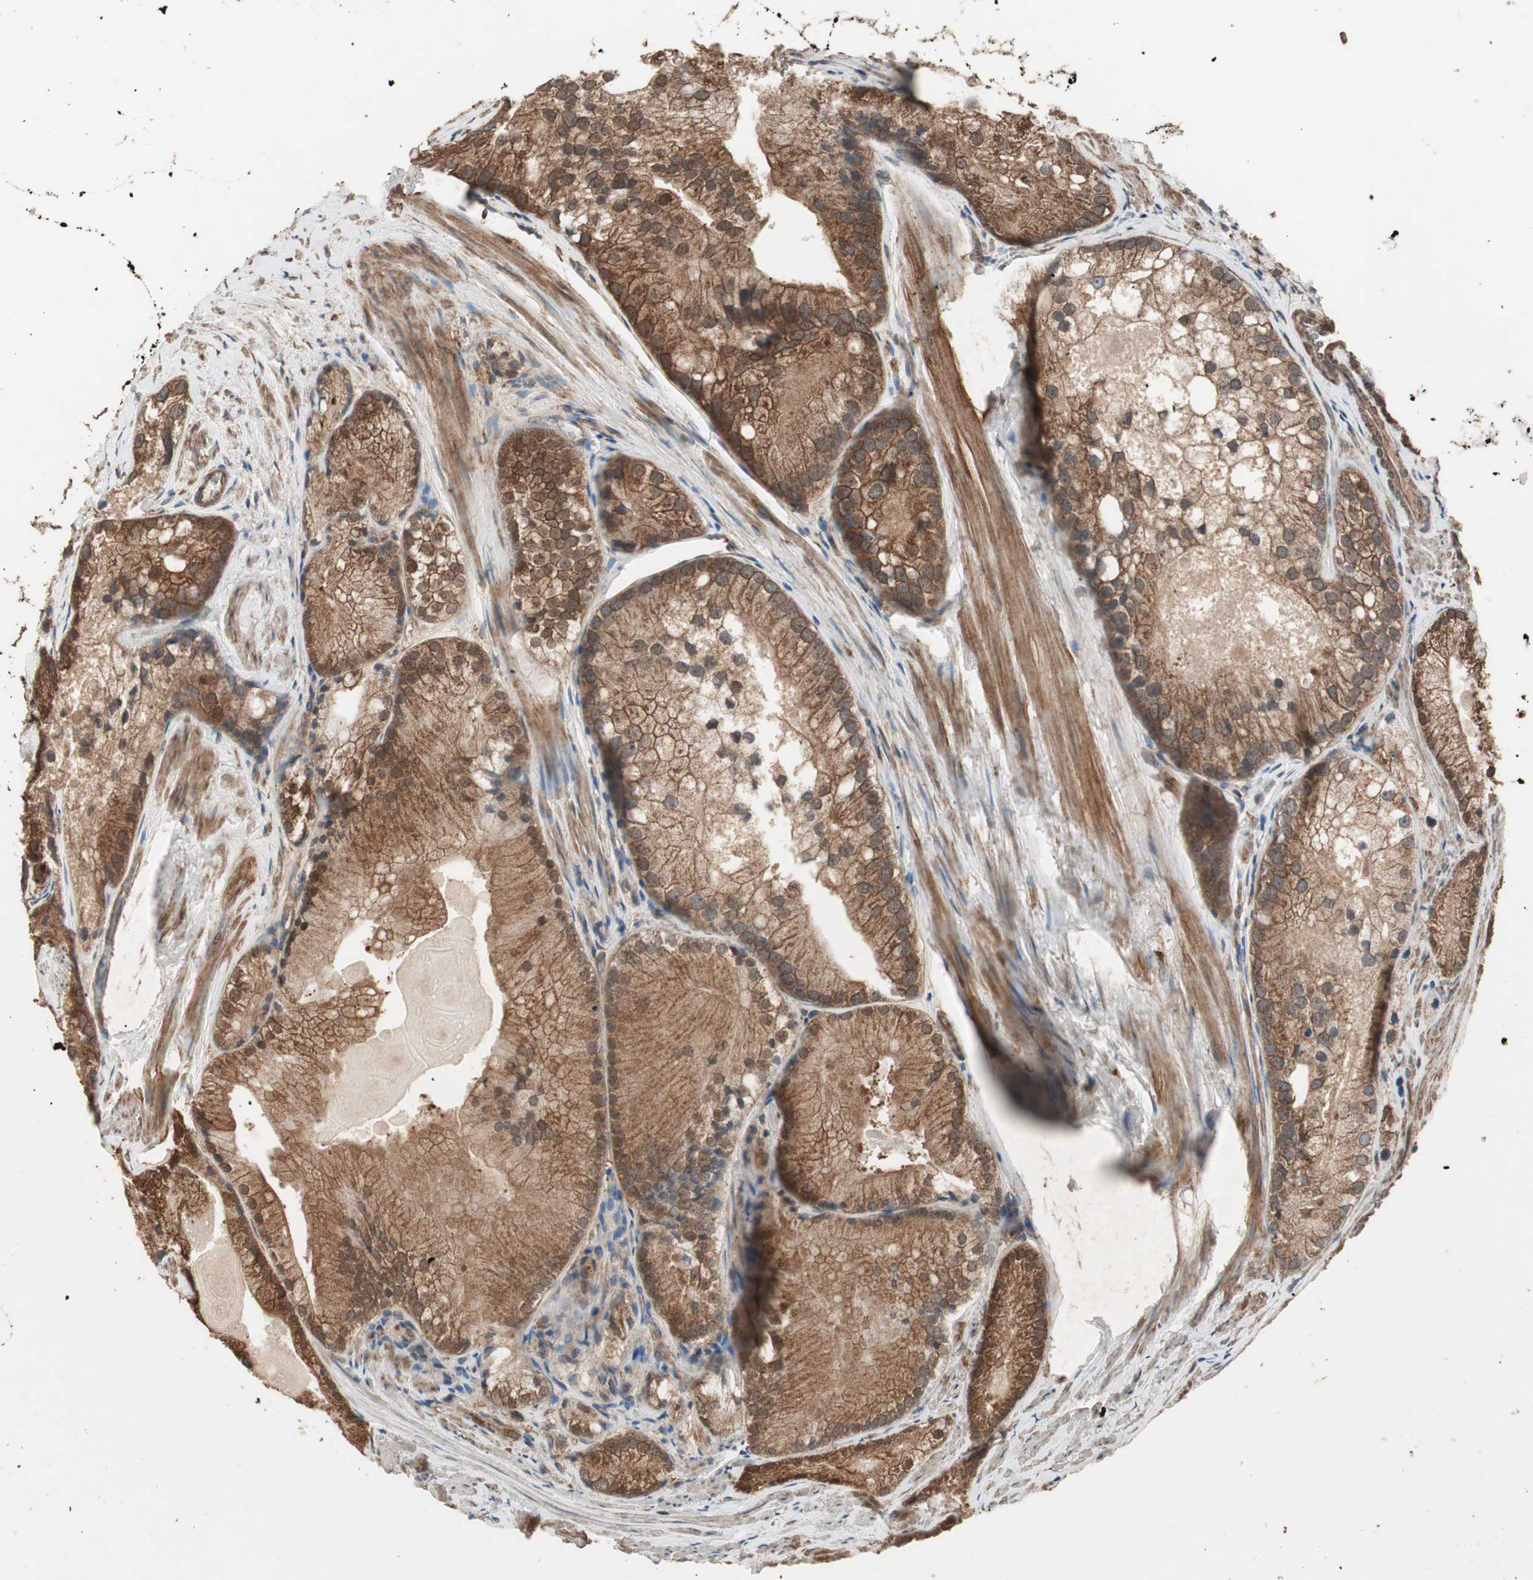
{"staining": {"intensity": "moderate", "quantity": ">75%", "location": "cytoplasmic/membranous"}, "tissue": "prostate cancer", "cell_type": "Tumor cells", "image_type": "cancer", "snomed": [{"axis": "morphology", "description": "Adenocarcinoma, Low grade"}, {"axis": "topography", "description": "Prostate"}], "caption": "DAB (3,3'-diaminobenzidine) immunohistochemical staining of prostate cancer displays moderate cytoplasmic/membranous protein staining in approximately >75% of tumor cells.", "gene": "LZTS1", "patient": {"sex": "male", "age": 69}}